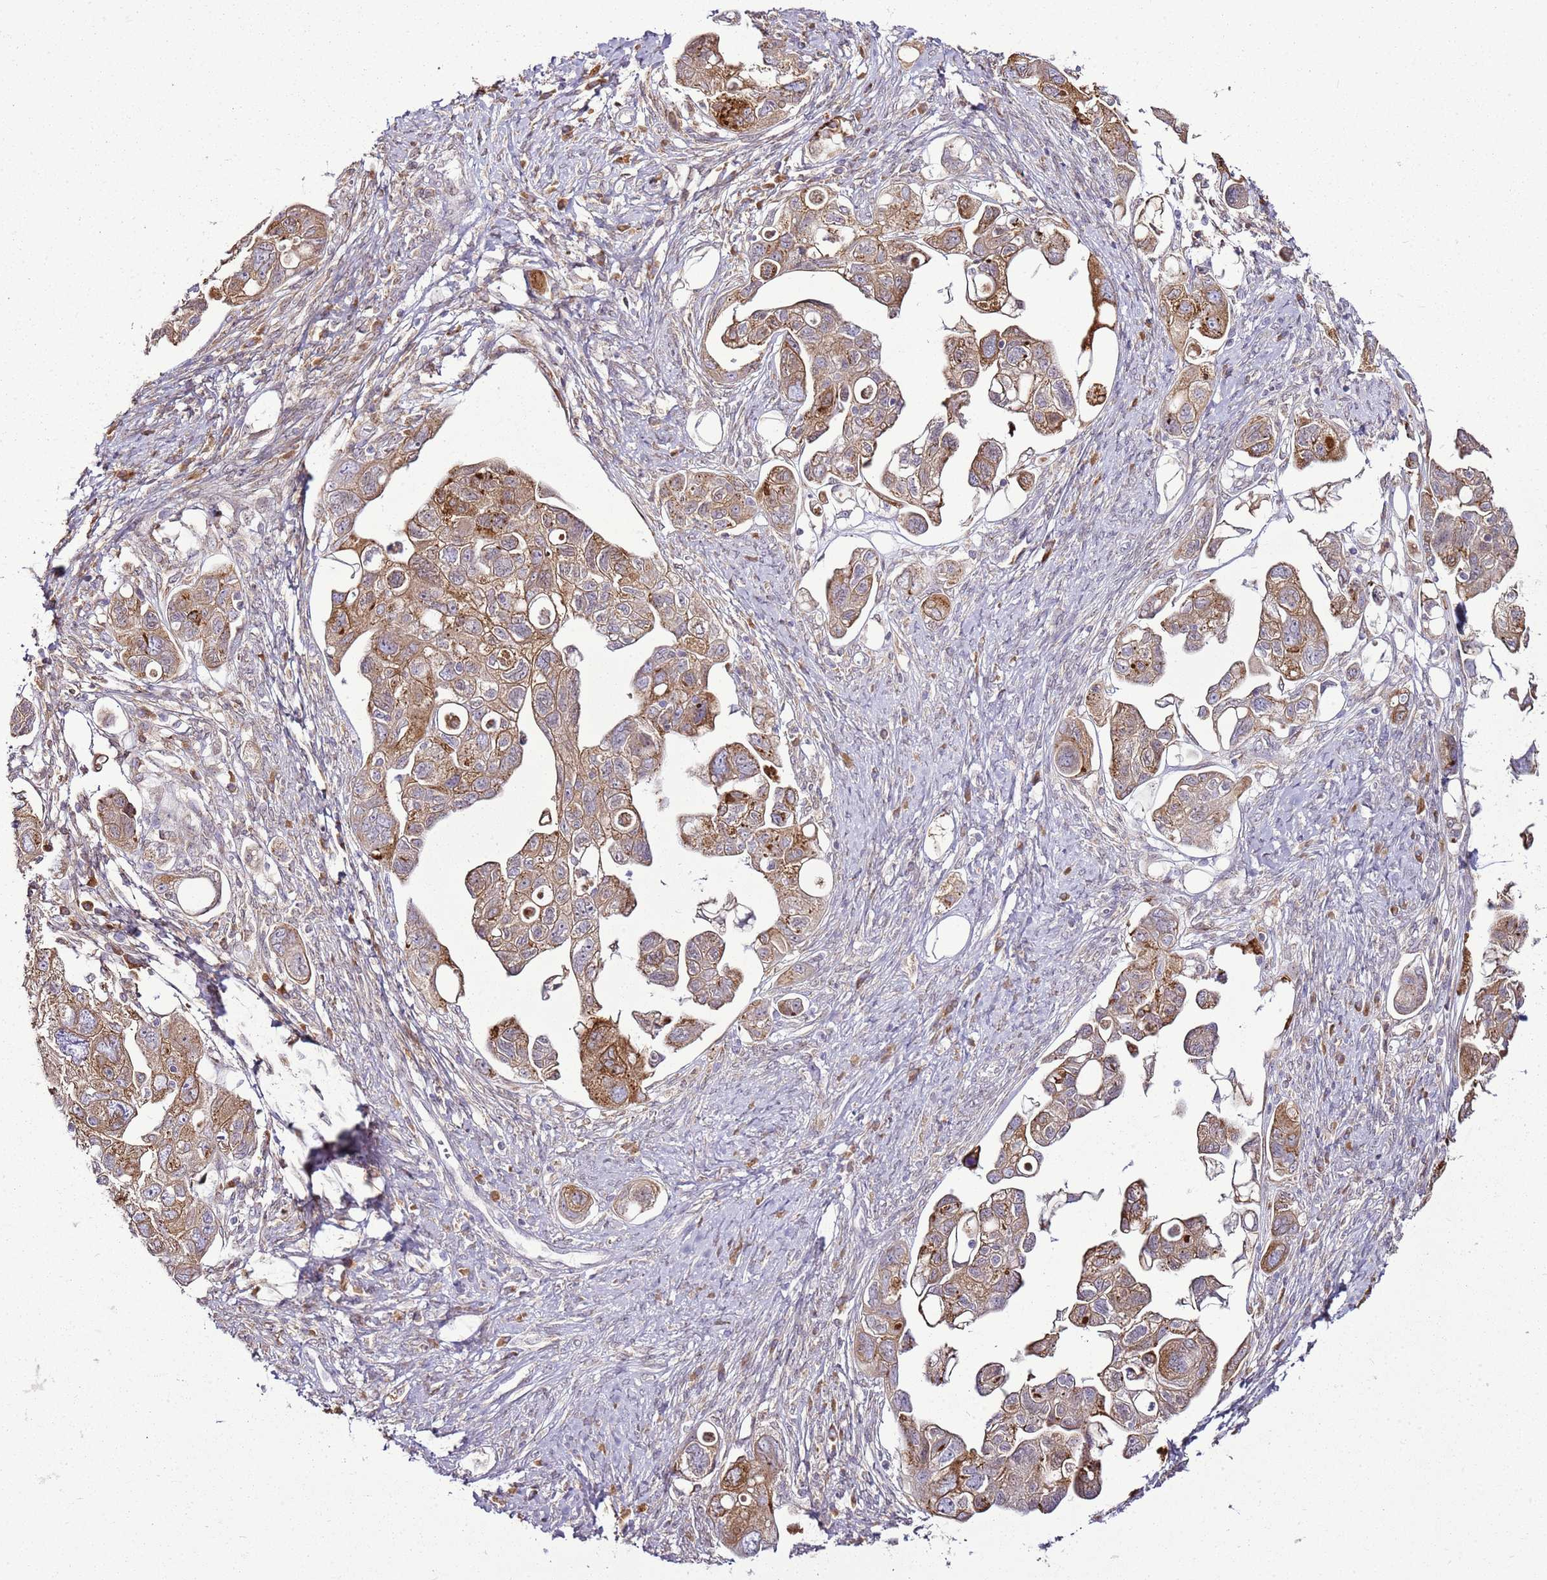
{"staining": {"intensity": "moderate", "quantity": ">75%", "location": "cytoplasmic/membranous"}, "tissue": "ovarian cancer", "cell_type": "Tumor cells", "image_type": "cancer", "snomed": [{"axis": "morphology", "description": "Carcinoma, NOS"}, {"axis": "morphology", "description": "Cystadenocarcinoma, serous, NOS"}, {"axis": "topography", "description": "Ovary"}], "caption": "Carcinoma (ovarian) tissue shows moderate cytoplasmic/membranous expression in about >75% of tumor cells, visualized by immunohistochemistry.", "gene": "TMED10", "patient": {"sex": "female", "age": 69}}